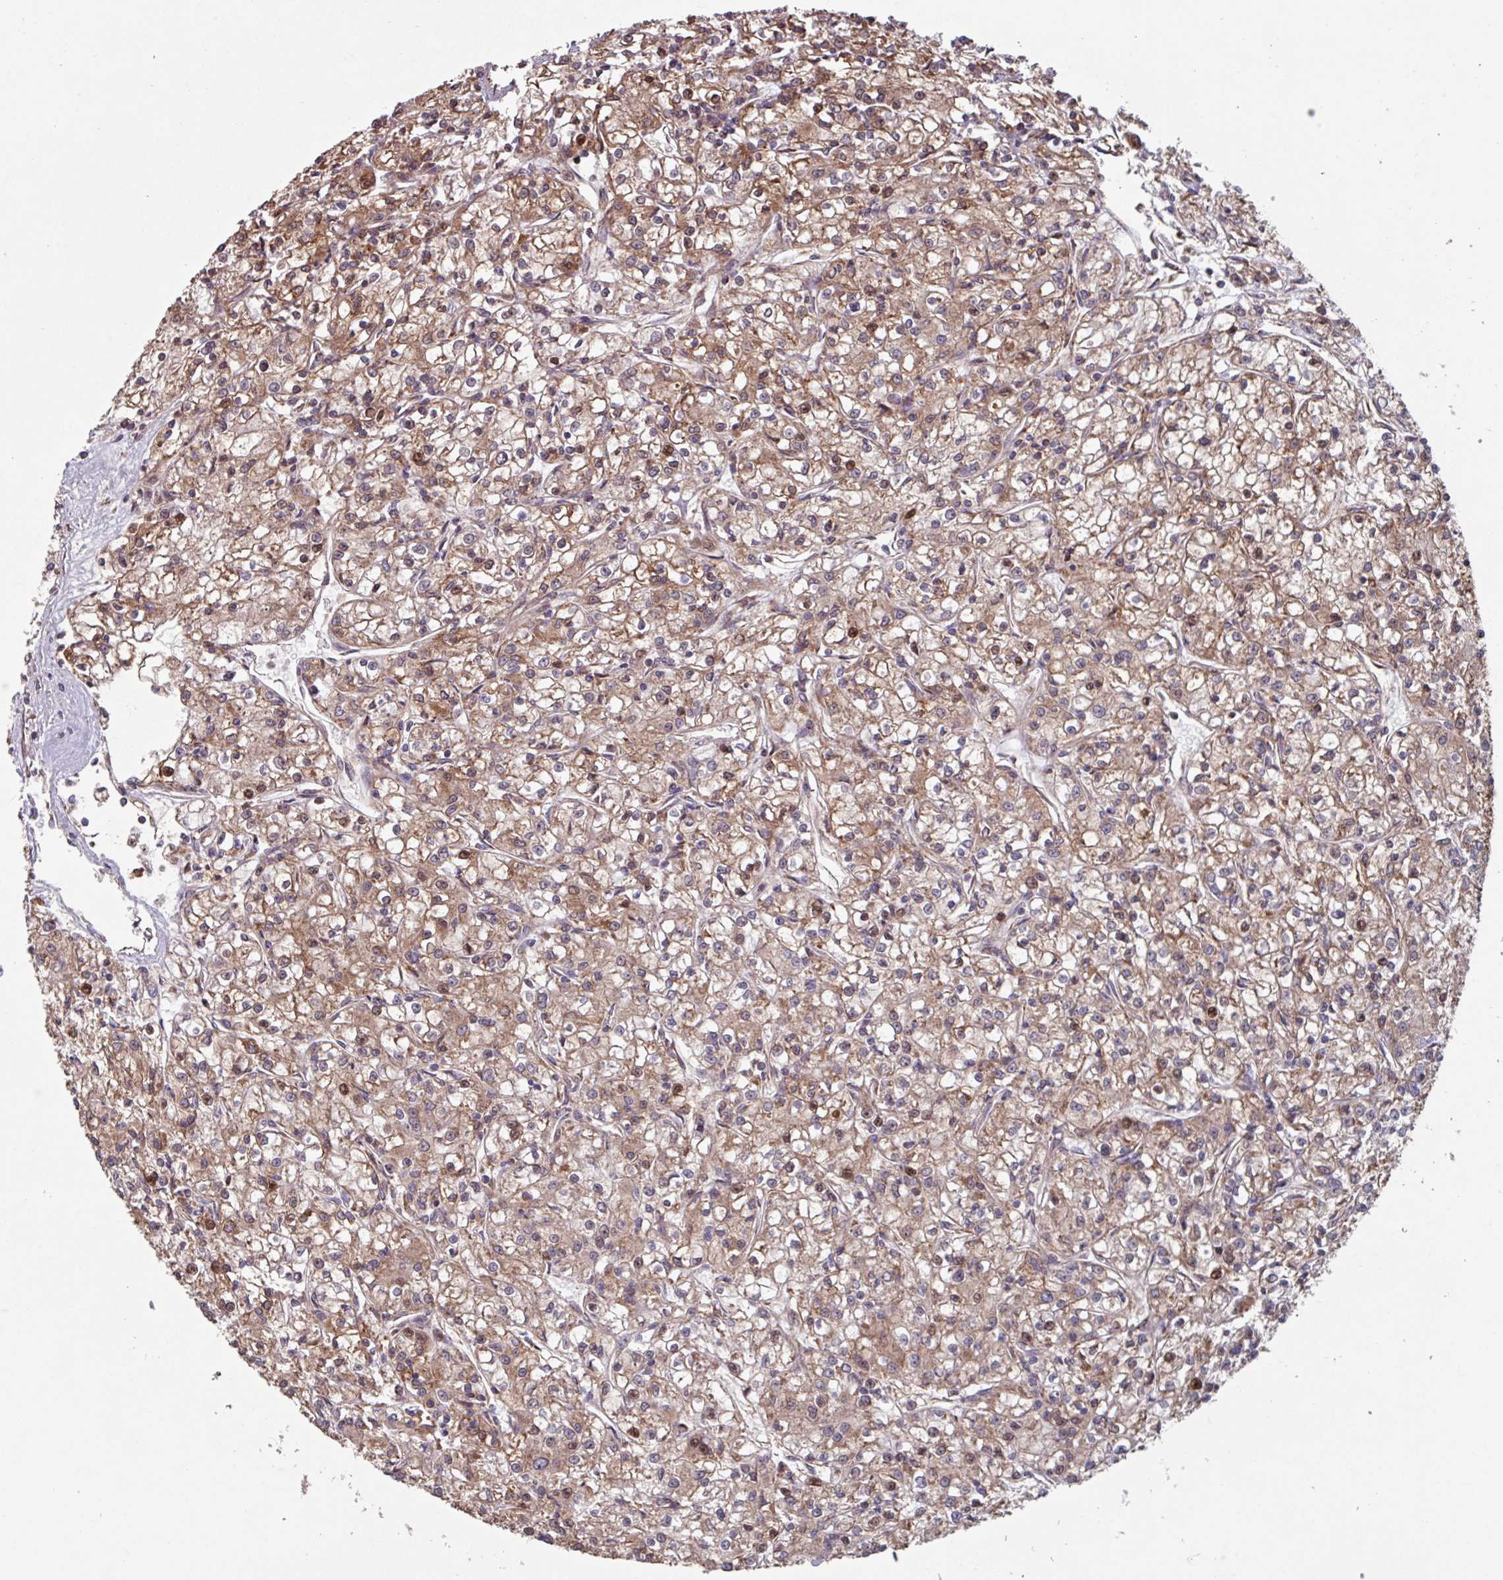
{"staining": {"intensity": "moderate", "quantity": ">75%", "location": "cytoplasmic/membranous"}, "tissue": "renal cancer", "cell_type": "Tumor cells", "image_type": "cancer", "snomed": [{"axis": "morphology", "description": "Adenocarcinoma, NOS"}, {"axis": "topography", "description": "Kidney"}], "caption": "IHC micrograph of neoplastic tissue: human adenocarcinoma (renal) stained using immunohistochemistry shows medium levels of moderate protein expression localized specifically in the cytoplasmic/membranous of tumor cells, appearing as a cytoplasmic/membranous brown color.", "gene": "COX7C", "patient": {"sex": "female", "age": 59}}